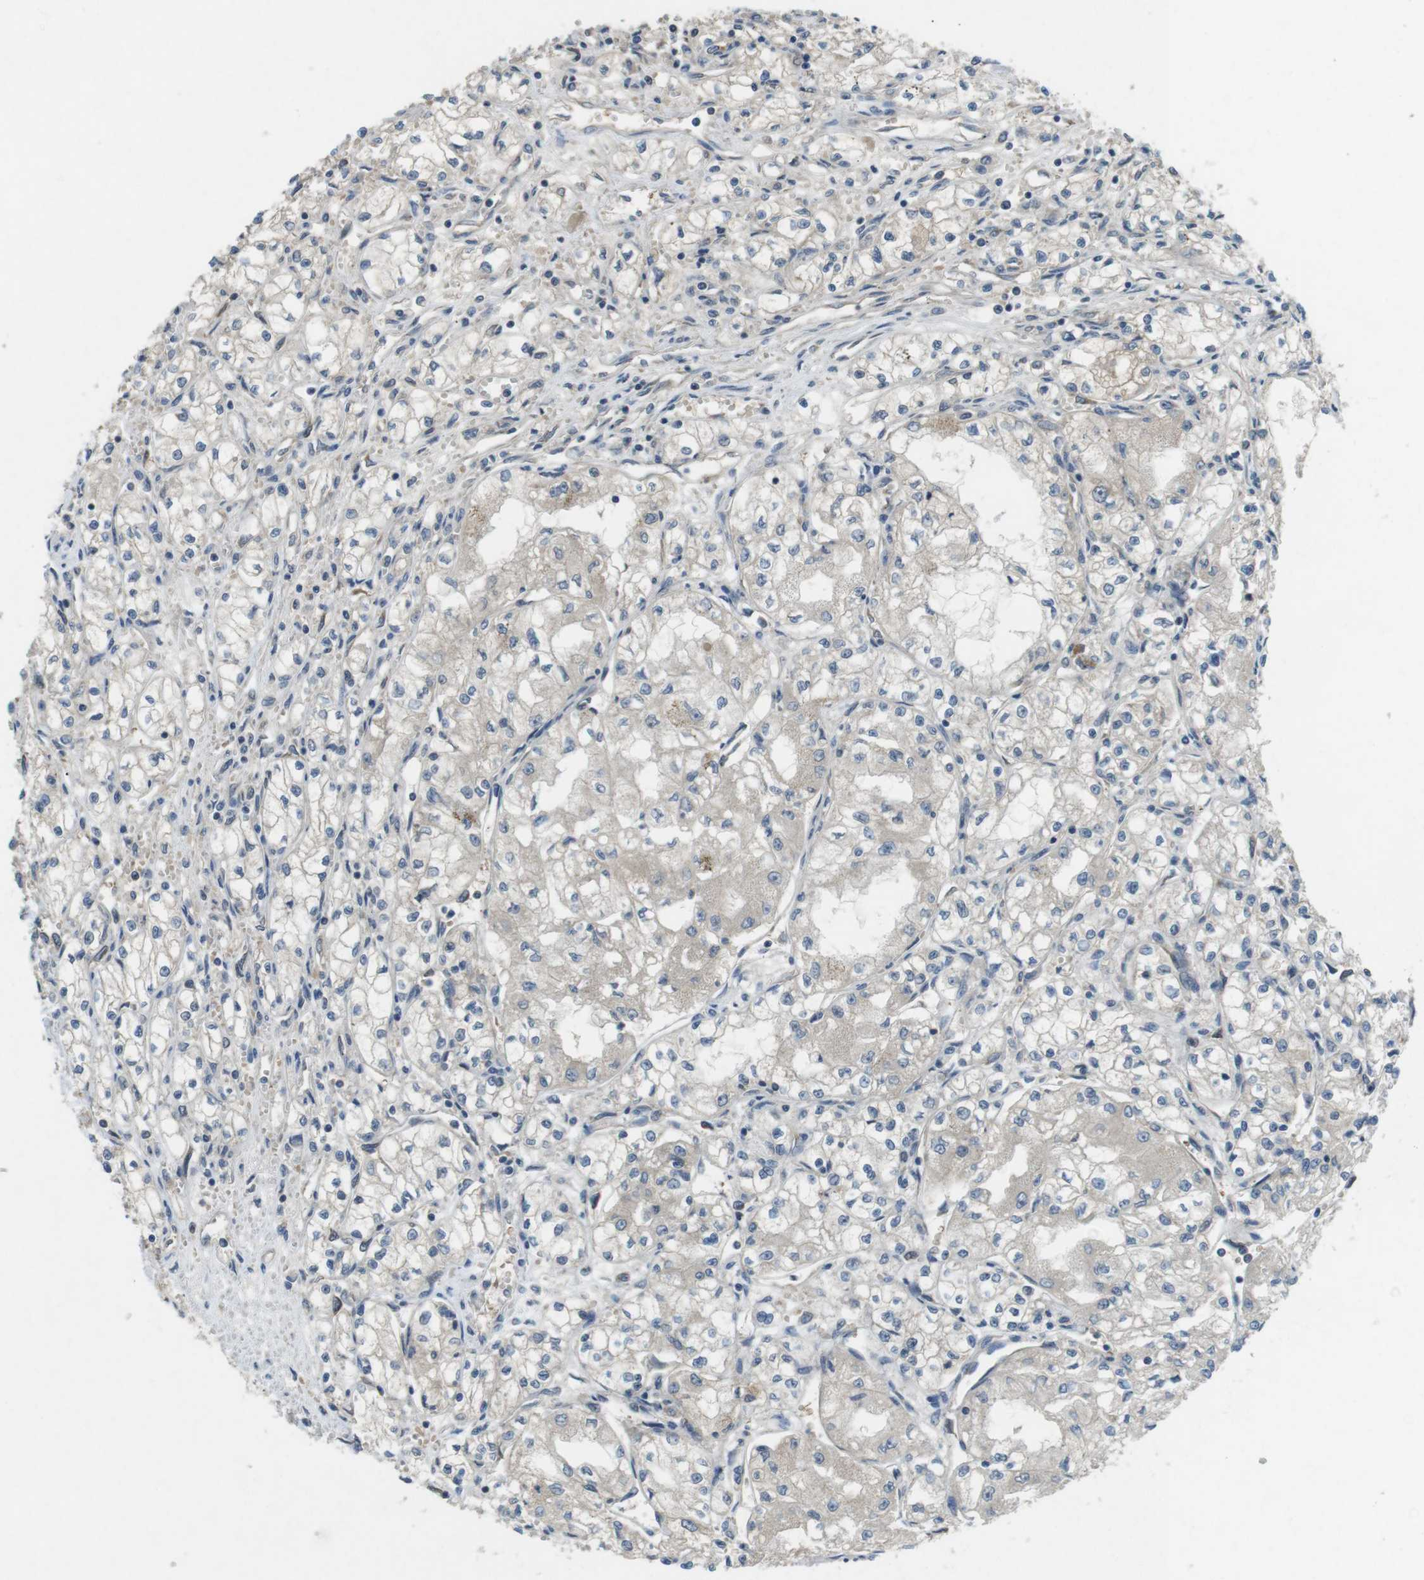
{"staining": {"intensity": "negative", "quantity": "none", "location": "none"}, "tissue": "renal cancer", "cell_type": "Tumor cells", "image_type": "cancer", "snomed": [{"axis": "morphology", "description": "Normal tissue, NOS"}, {"axis": "morphology", "description": "Adenocarcinoma, NOS"}, {"axis": "topography", "description": "Kidney"}], "caption": "Photomicrograph shows no protein staining in tumor cells of renal cancer (adenocarcinoma) tissue. (Stains: DAB IHC with hematoxylin counter stain, Microscopy: brightfield microscopy at high magnification).", "gene": "SUGT1", "patient": {"sex": "male", "age": 59}}